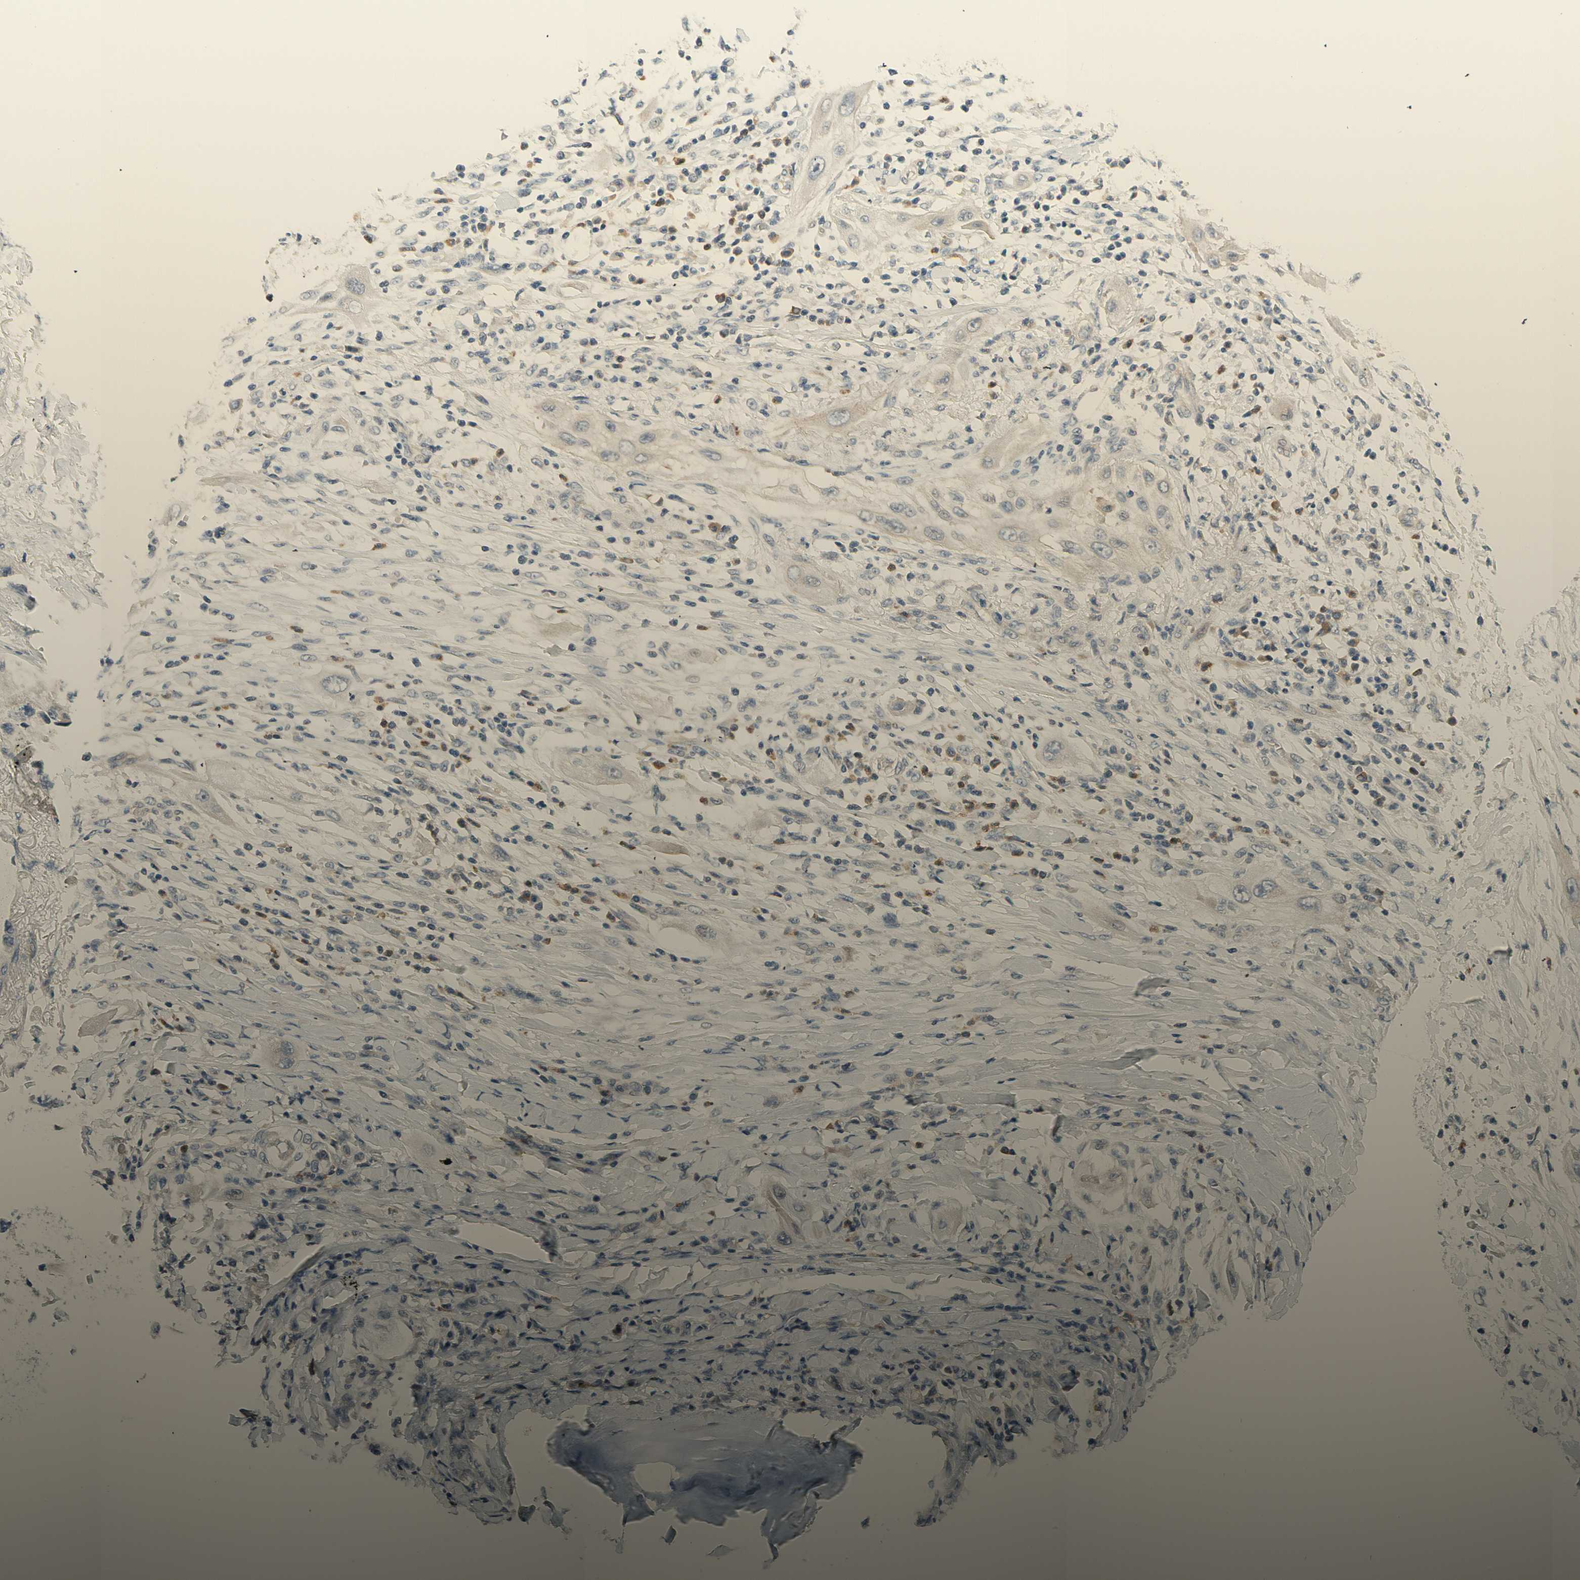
{"staining": {"intensity": "negative", "quantity": "none", "location": "none"}, "tissue": "lung cancer", "cell_type": "Tumor cells", "image_type": "cancer", "snomed": [{"axis": "morphology", "description": "Squamous cell carcinoma, NOS"}, {"axis": "topography", "description": "Lung"}], "caption": "Immunohistochemical staining of squamous cell carcinoma (lung) shows no significant staining in tumor cells.", "gene": "SIGLEC5", "patient": {"sex": "female", "age": 47}}